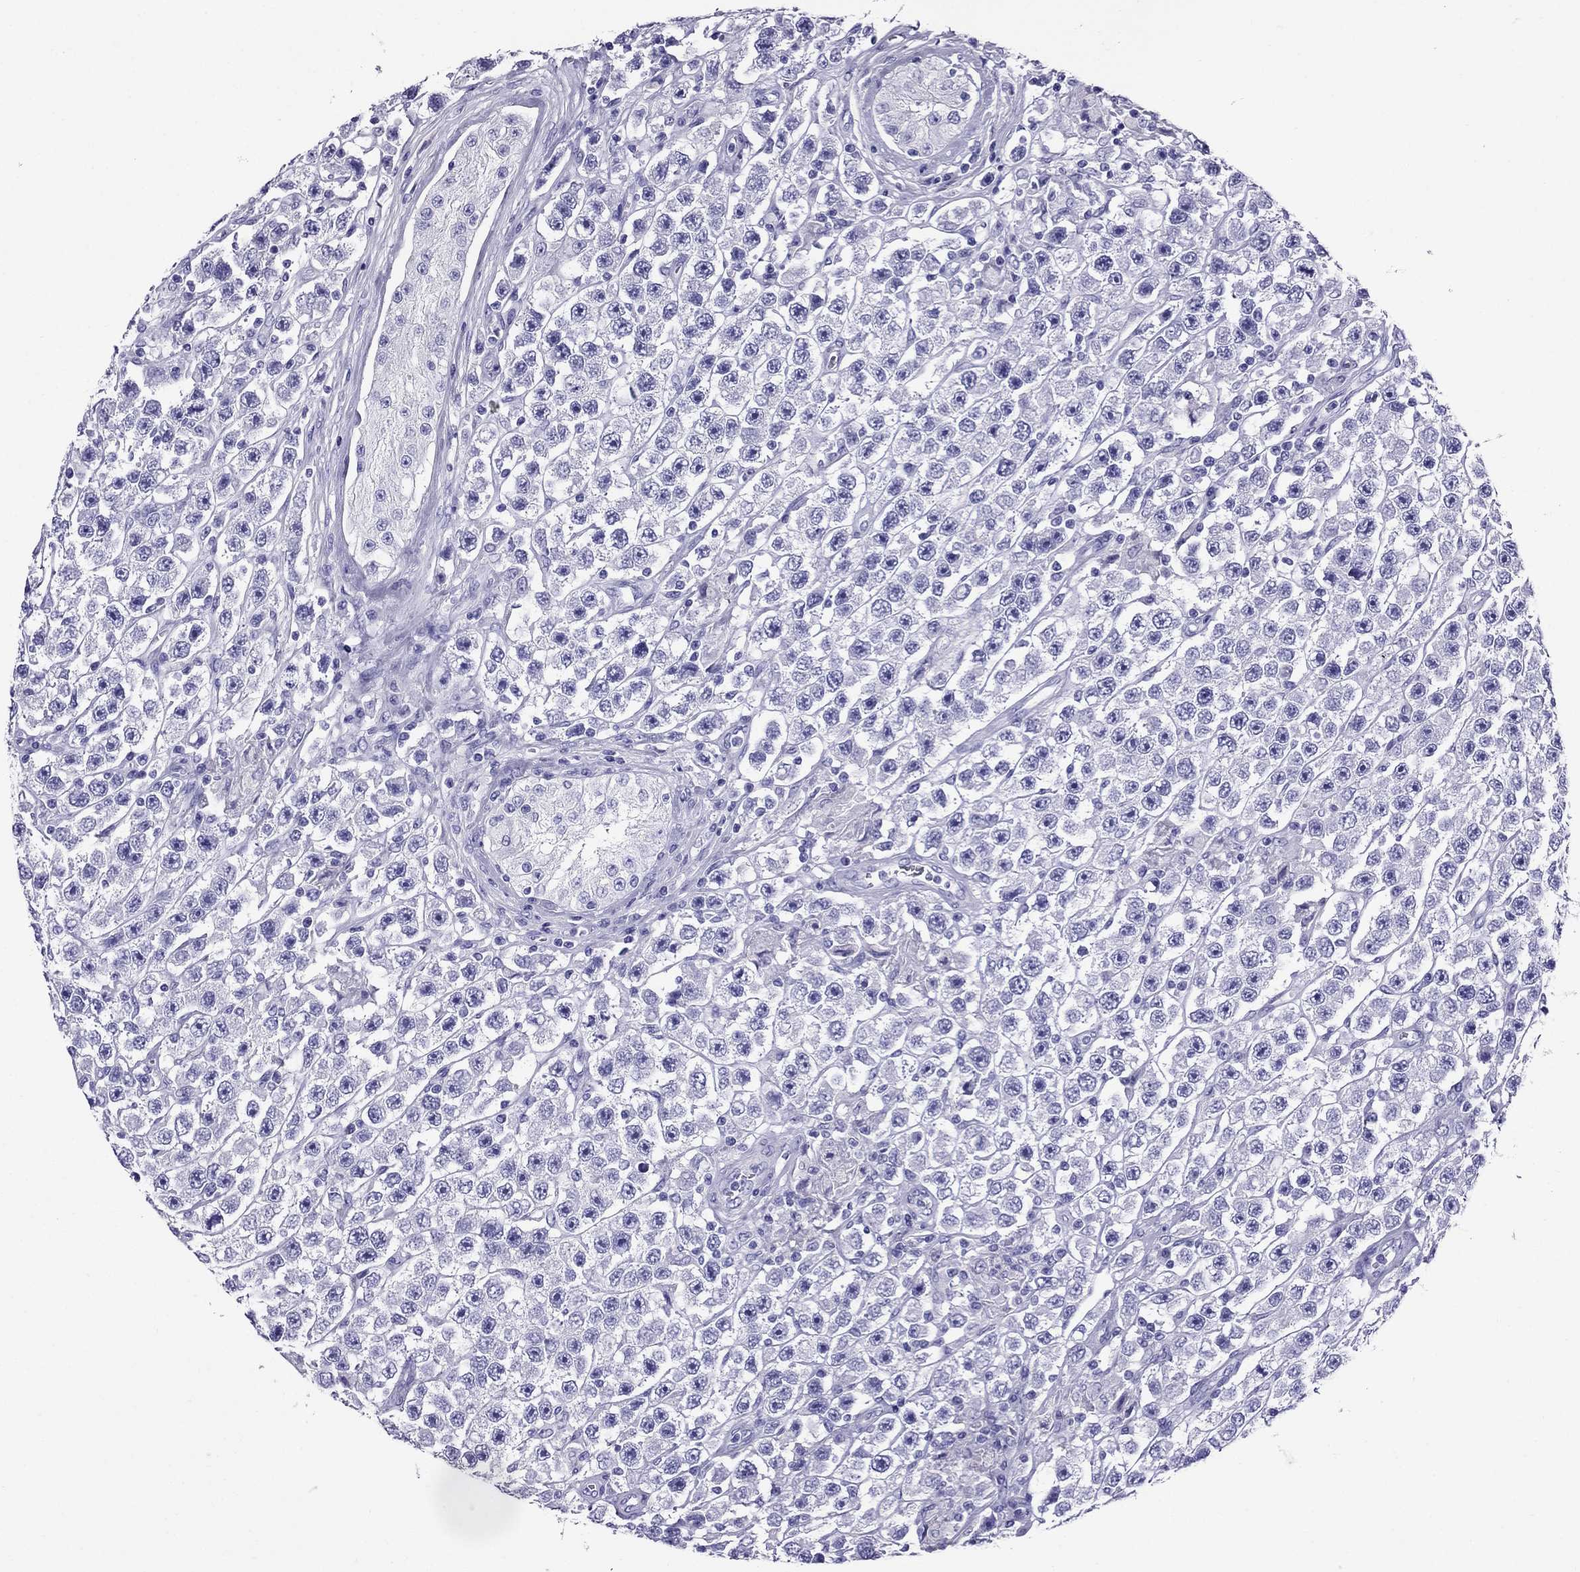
{"staining": {"intensity": "negative", "quantity": "none", "location": "none"}, "tissue": "testis cancer", "cell_type": "Tumor cells", "image_type": "cancer", "snomed": [{"axis": "morphology", "description": "Seminoma, NOS"}, {"axis": "topography", "description": "Testis"}], "caption": "Immunohistochemical staining of testis seminoma shows no significant staining in tumor cells. (DAB (3,3'-diaminobenzidine) immunohistochemistry visualized using brightfield microscopy, high magnification).", "gene": "AVPR1B", "patient": {"sex": "male", "age": 45}}